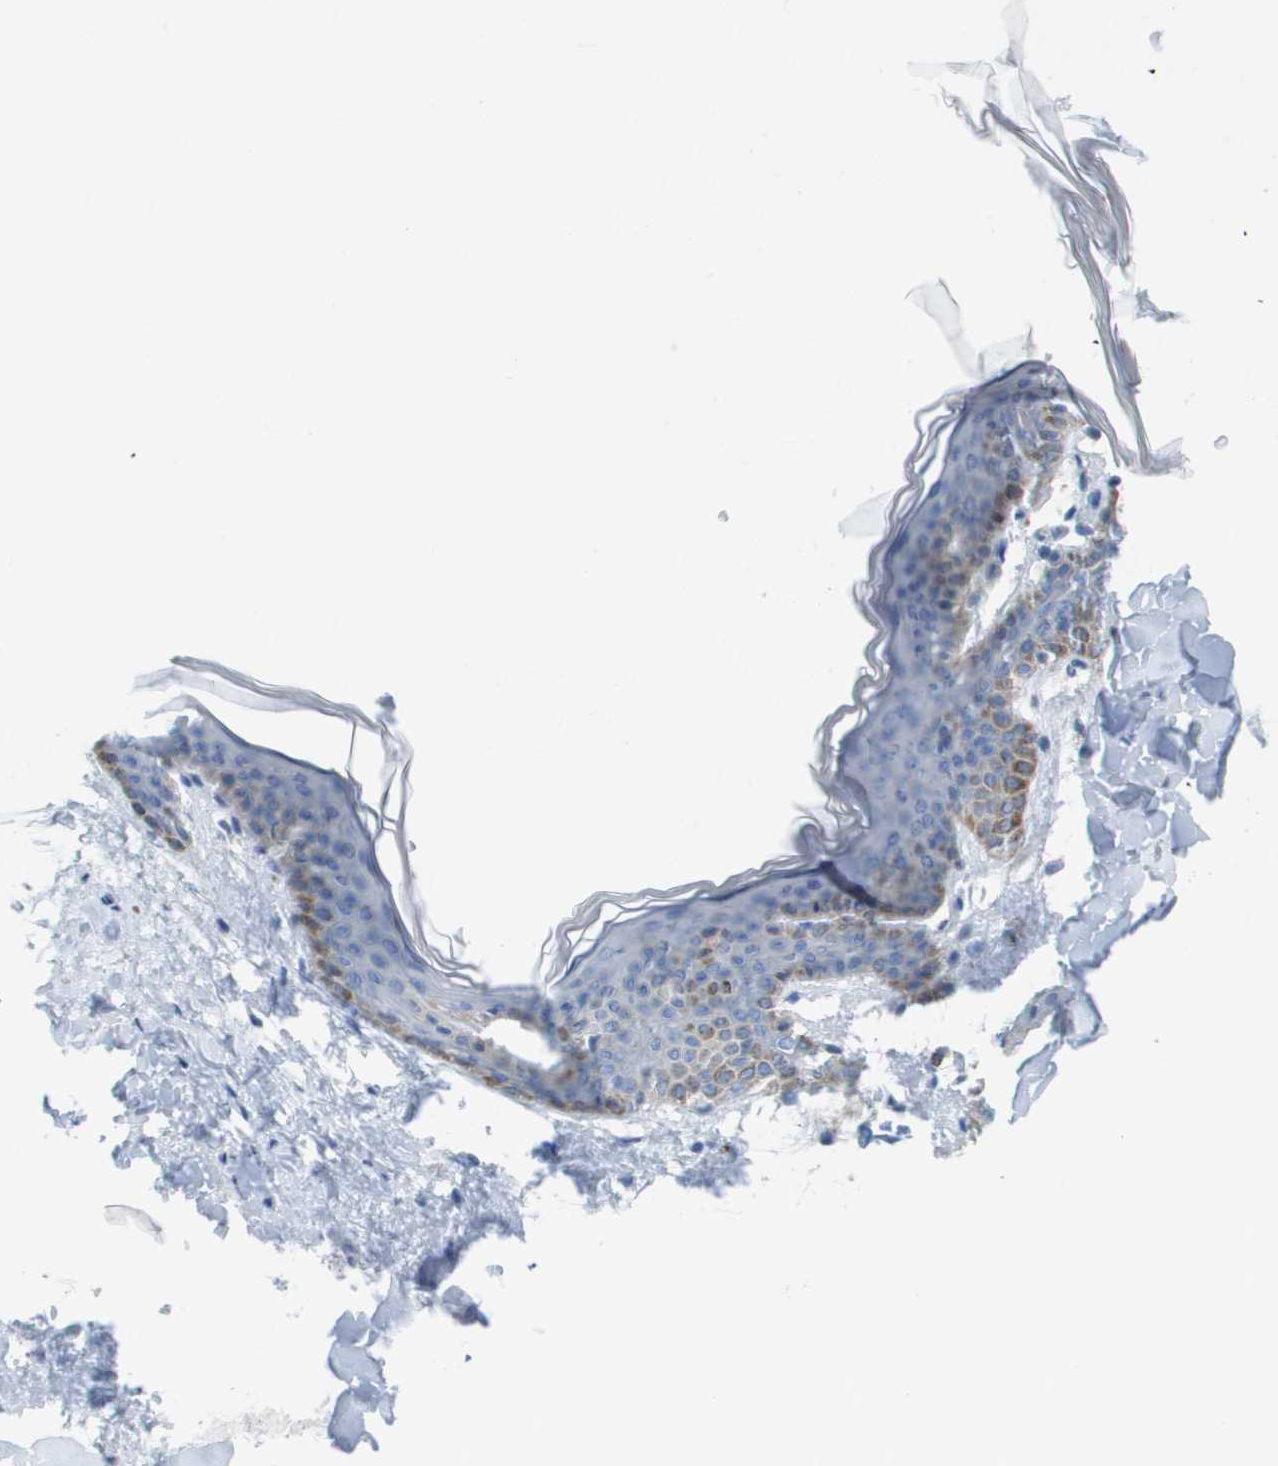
{"staining": {"intensity": "negative", "quantity": "none", "location": "none"}, "tissue": "skin", "cell_type": "Fibroblasts", "image_type": "normal", "snomed": [{"axis": "morphology", "description": "Normal tissue, NOS"}, {"axis": "topography", "description": "Skin"}], "caption": "This is a photomicrograph of immunohistochemistry staining of unremarkable skin, which shows no expression in fibroblasts.", "gene": "PDE4A", "patient": {"sex": "female", "age": 17}}